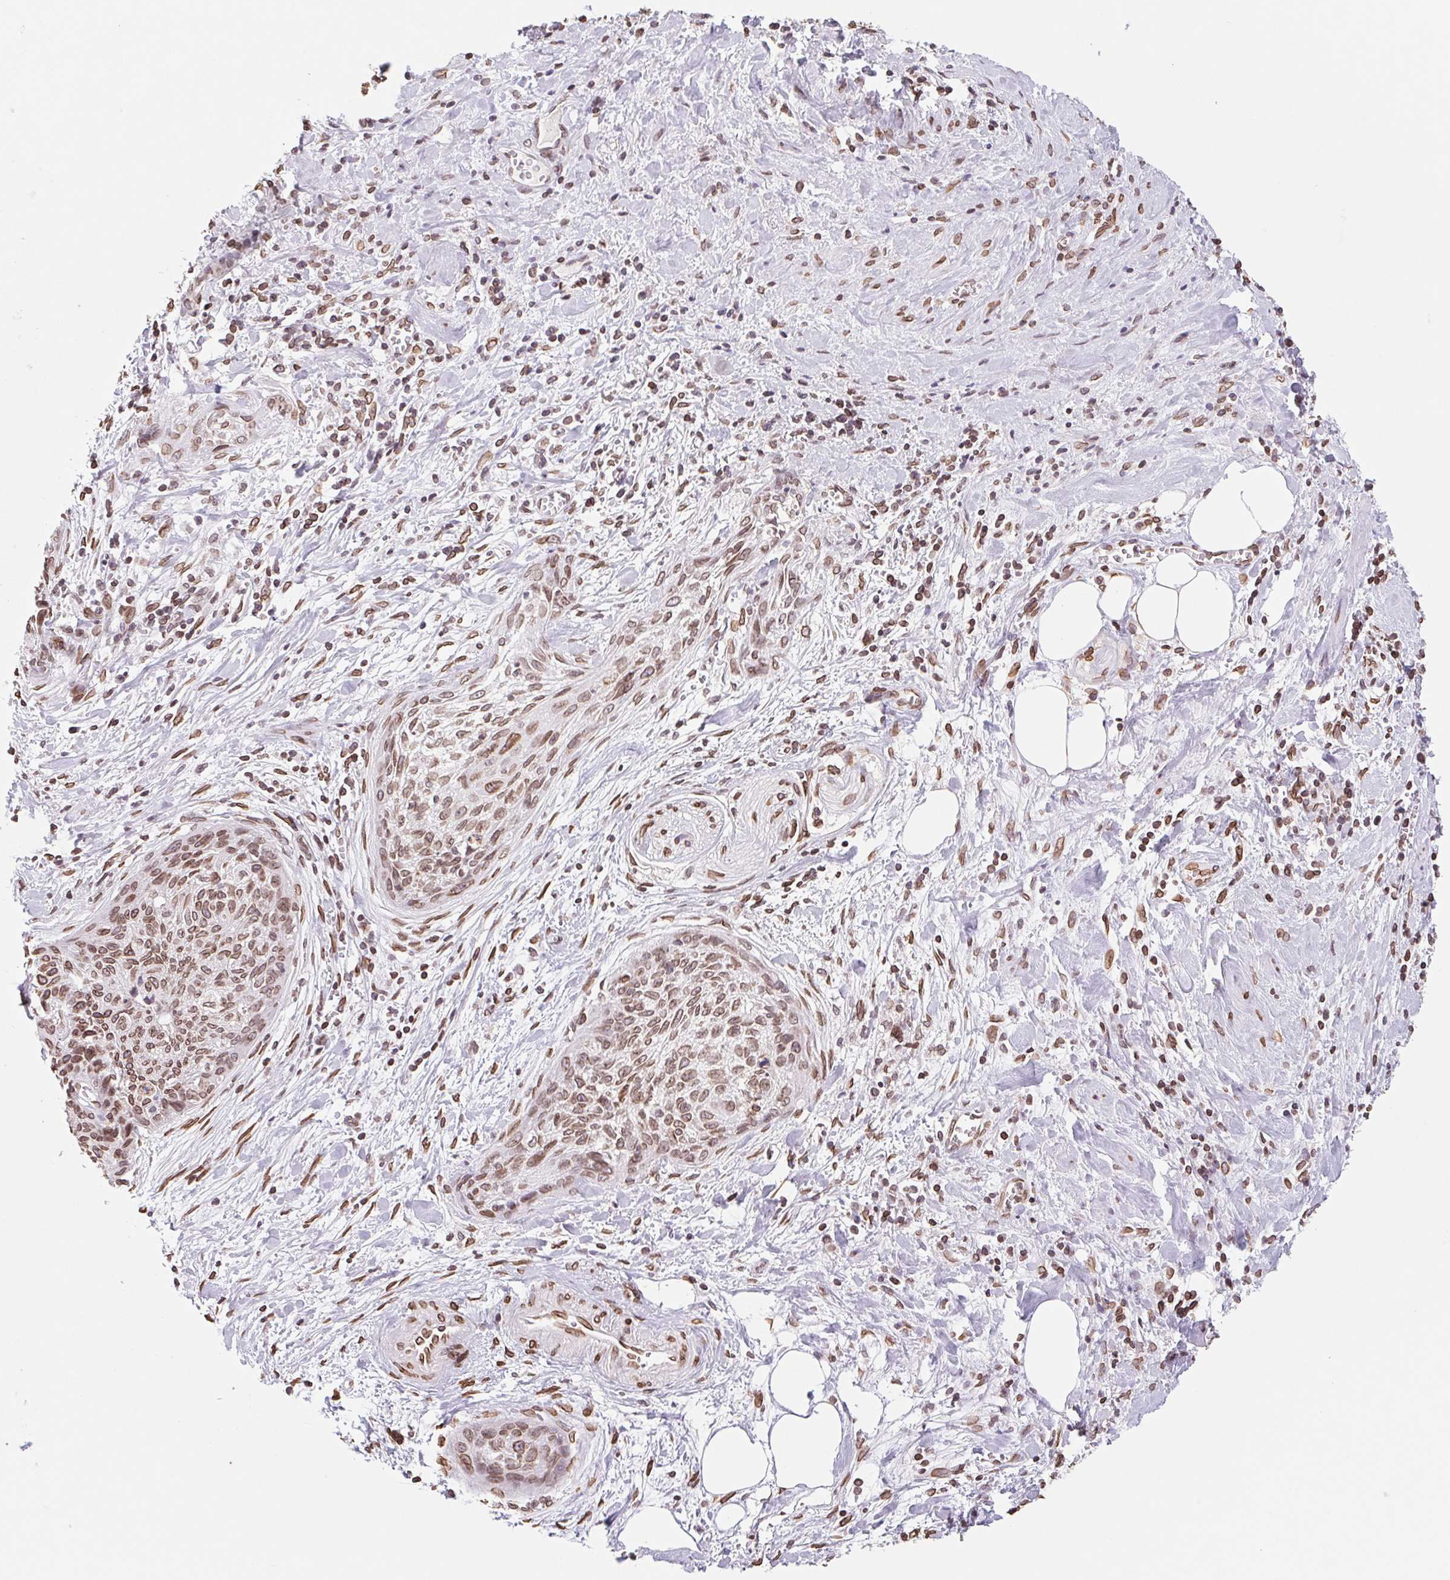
{"staining": {"intensity": "moderate", "quantity": ">75%", "location": "cytoplasmic/membranous,nuclear"}, "tissue": "cervical cancer", "cell_type": "Tumor cells", "image_type": "cancer", "snomed": [{"axis": "morphology", "description": "Squamous cell carcinoma, NOS"}, {"axis": "topography", "description": "Cervix"}], "caption": "The photomicrograph demonstrates a brown stain indicating the presence of a protein in the cytoplasmic/membranous and nuclear of tumor cells in cervical cancer.", "gene": "LMNB2", "patient": {"sex": "female", "age": 55}}